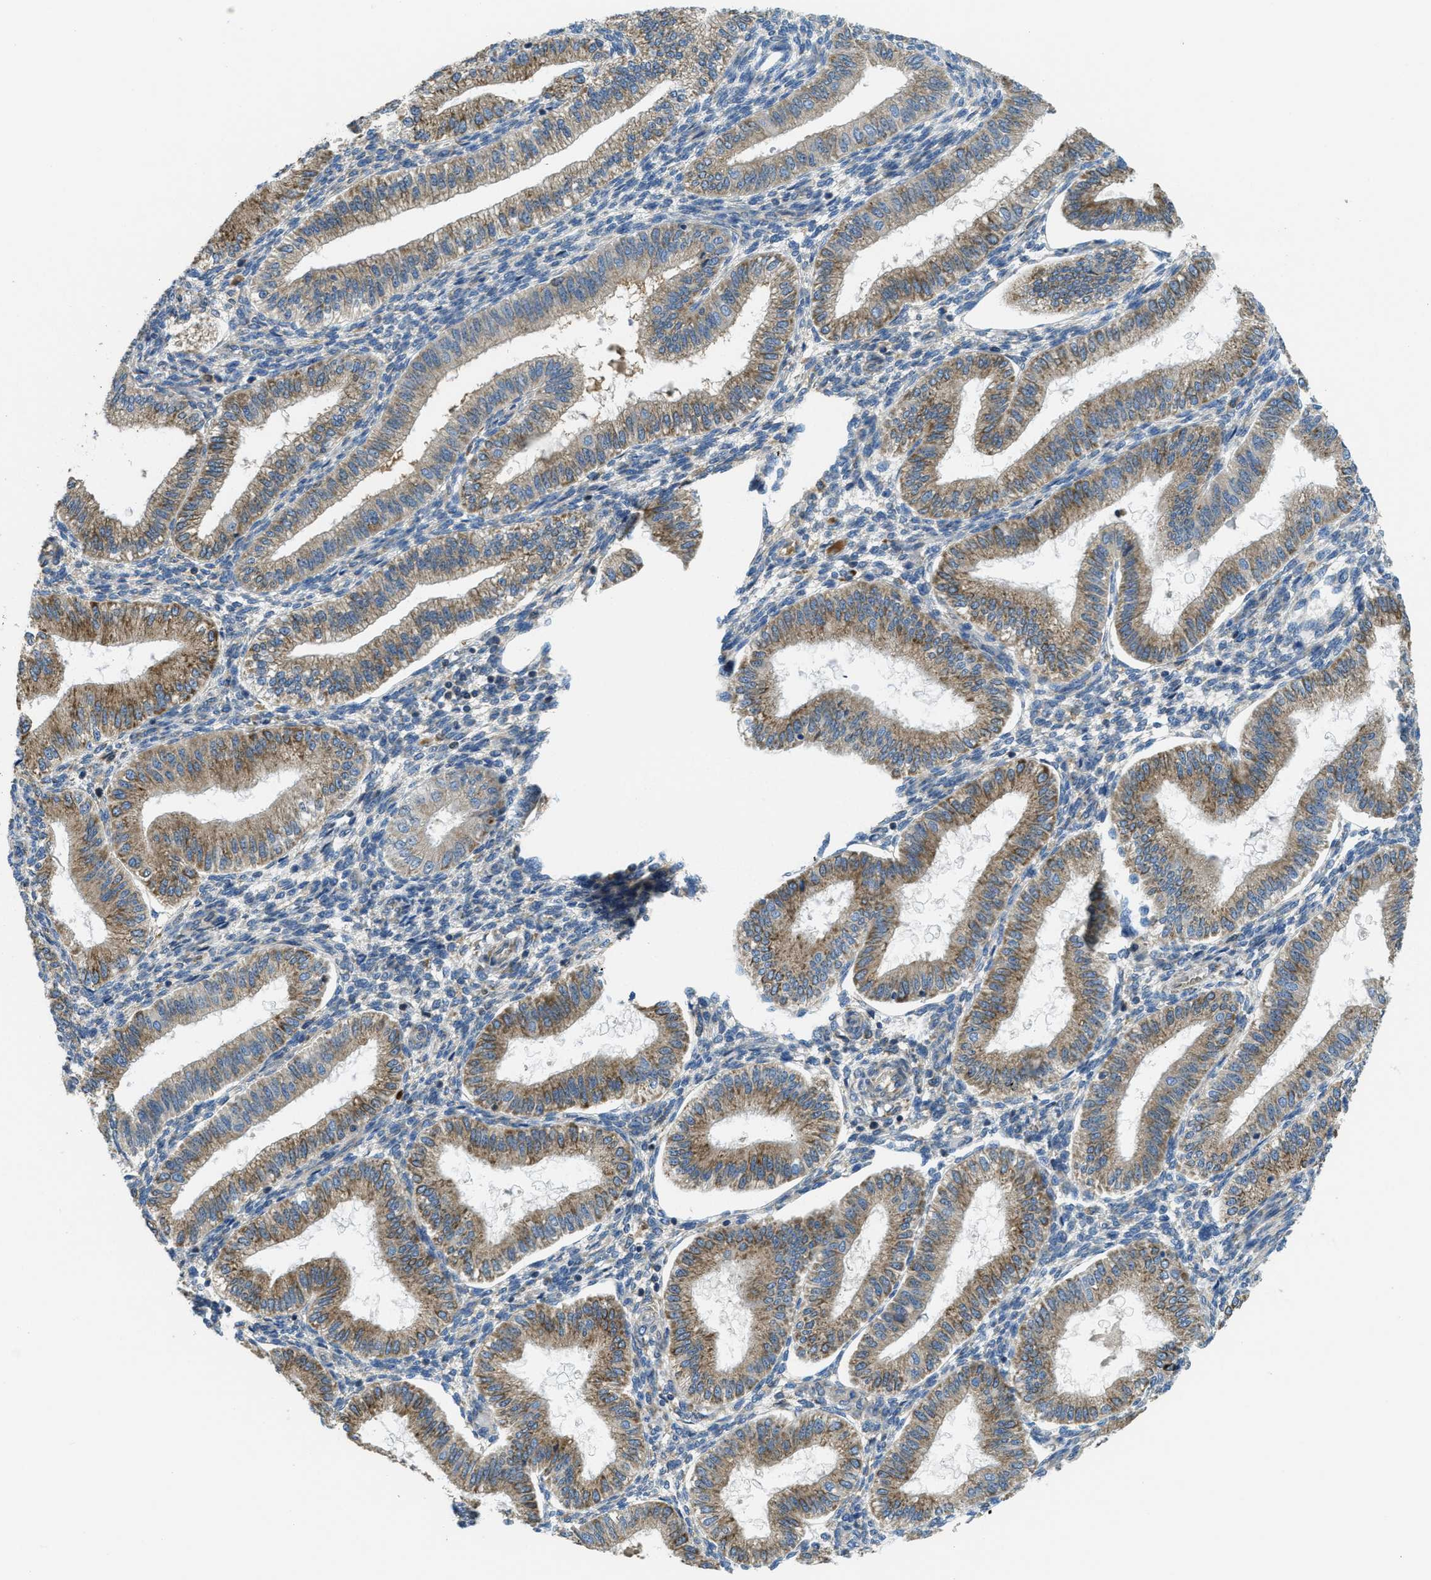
{"staining": {"intensity": "negative", "quantity": "none", "location": "none"}, "tissue": "endometrium", "cell_type": "Cells in endometrial stroma", "image_type": "normal", "snomed": [{"axis": "morphology", "description": "Normal tissue, NOS"}, {"axis": "topography", "description": "Endometrium"}], "caption": "Protein analysis of benign endometrium demonstrates no significant positivity in cells in endometrial stroma. Brightfield microscopy of immunohistochemistry (IHC) stained with DAB (3,3'-diaminobenzidine) (brown) and hematoxylin (blue), captured at high magnification.", "gene": "SSR1", "patient": {"sex": "female", "age": 39}}